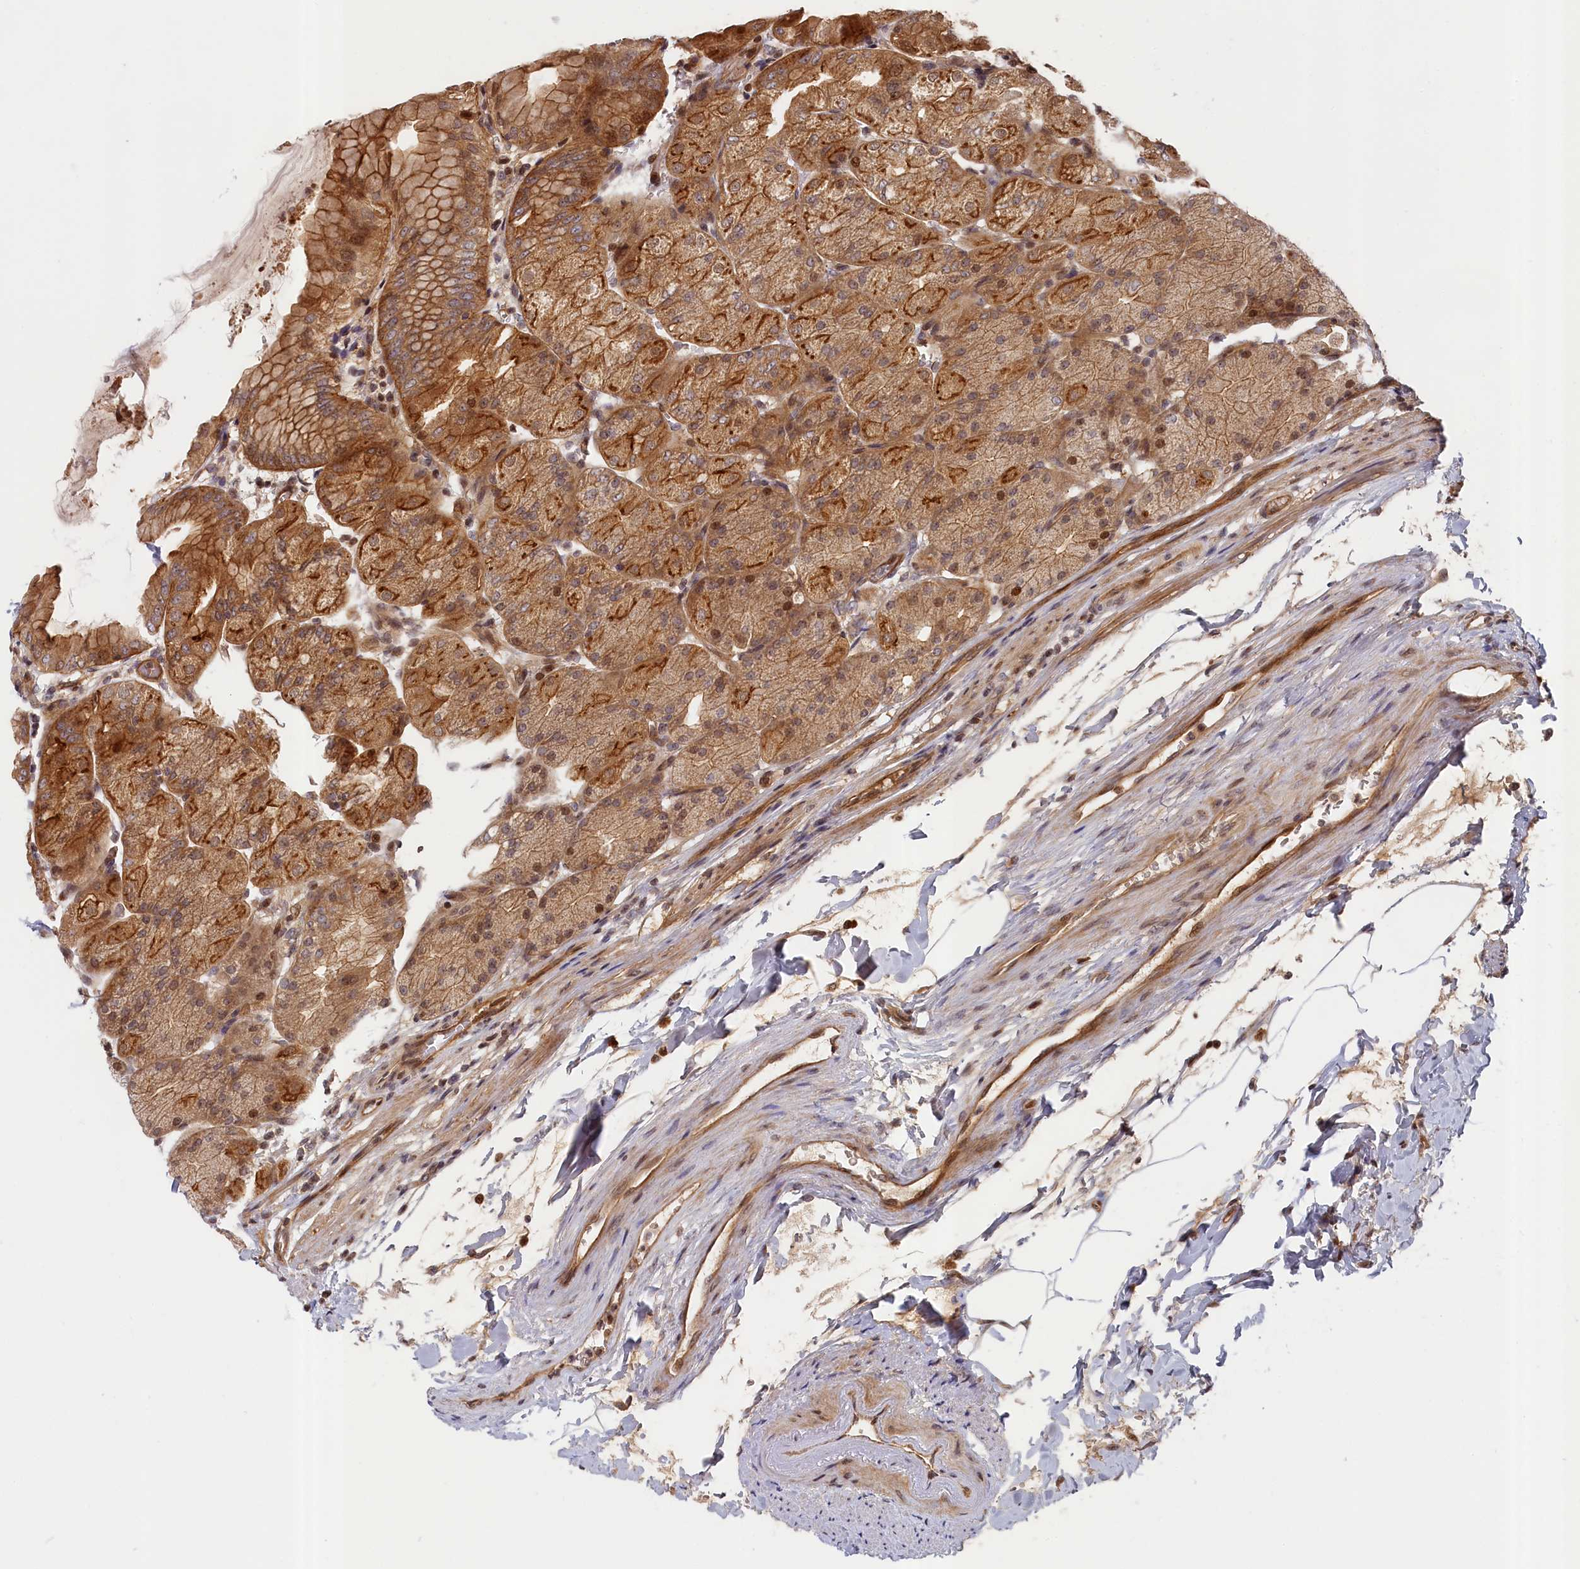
{"staining": {"intensity": "moderate", "quantity": ">75%", "location": "cytoplasmic/membranous,nuclear"}, "tissue": "stomach", "cell_type": "Glandular cells", "image_type": "normal", "snomed": [{"axis": "morphology", "description": "Normal tissue, NOS"}, {"axis": "topography", "description": "Stomach, upper"}, {"axis": "topography", "description": "Stomach, lower"}], "caption": "Brown immunohistochemical staining in unremarkable stomach demonstrates moderate cytoplasmic/membranous,nuclear expression in approximately >75% of glandular cells.", "gene": "CEP44", "patient": {"sex": "male", "age": 62}}